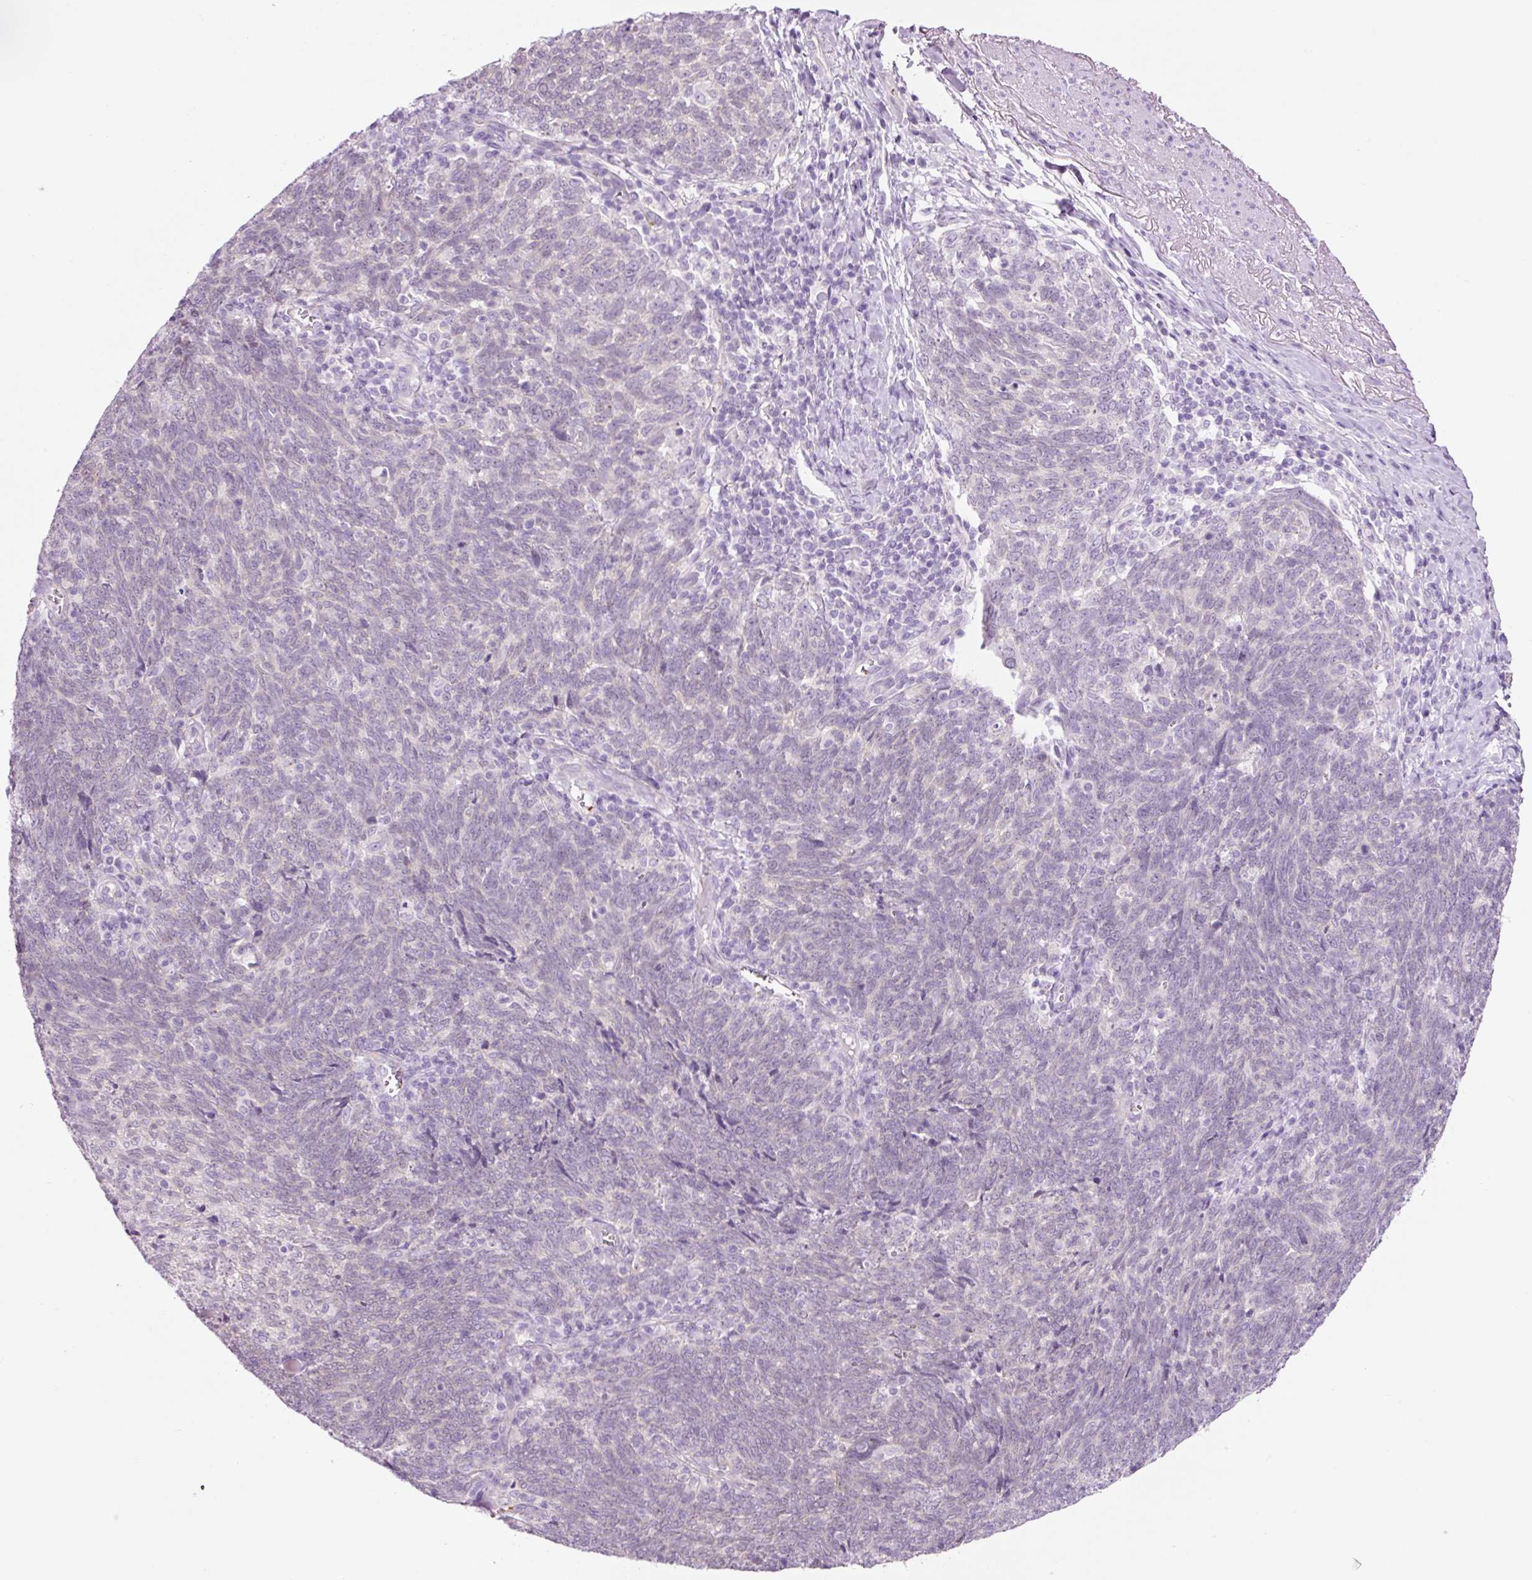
{"staining": {"intensity": "negative", "quantity": "none", "location": "none"}, "tissue": "lung cancer", "cell_type": "Tumor cells", "image_type": "cancer", "snomed": [{"axis": "morphology", "description": "Squamous cell carcinoma, NOS"}, {"axis": "topography", "description": "Lung"}], "caption": "IHC histopathology image of human lung squamous cell carcinoma stained for a protein (brown), which displays no expression in tumor cells.", "gene": "HSPA4L", "patient": {"sex": "female", "age": 72}}